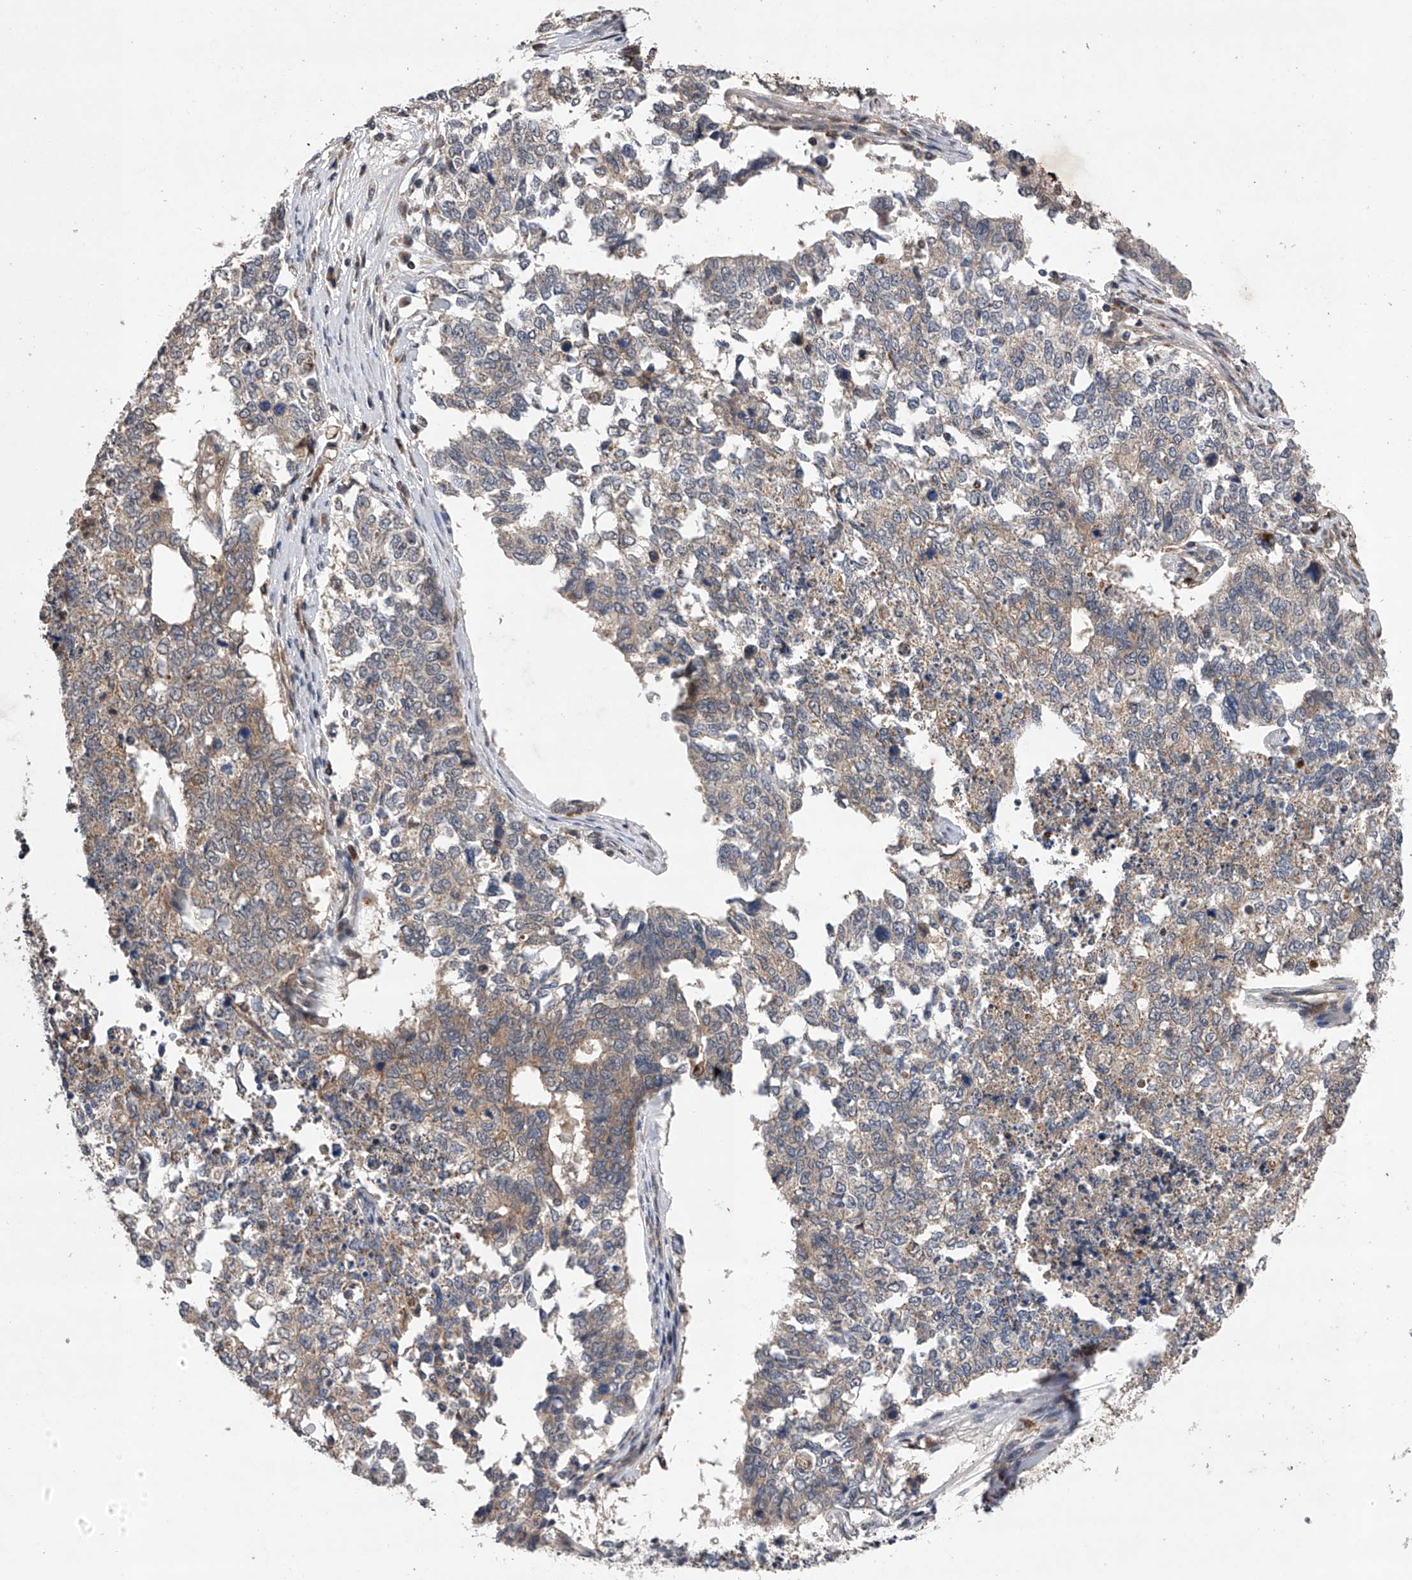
{"staining": {"intensity": "weak", "quantity": "<25%", "location": "cytoplasmic/membranous"}, "tissue": "cervical cancer", "cell_type": "Tumor cells", "image_type": "cancer", "snomed": [{"axis": "morphology", "description": "Squamous cell carcinoma, NOS"}, {"axis": "topography", "description": "Cervix"}], "caption": "A photomicrograph of human squamous cell carcinoma (cervical) is negative for staining in tumor cells.", "gene": "MAP3K11", "patient": {"sex": "female", "age": 63}}